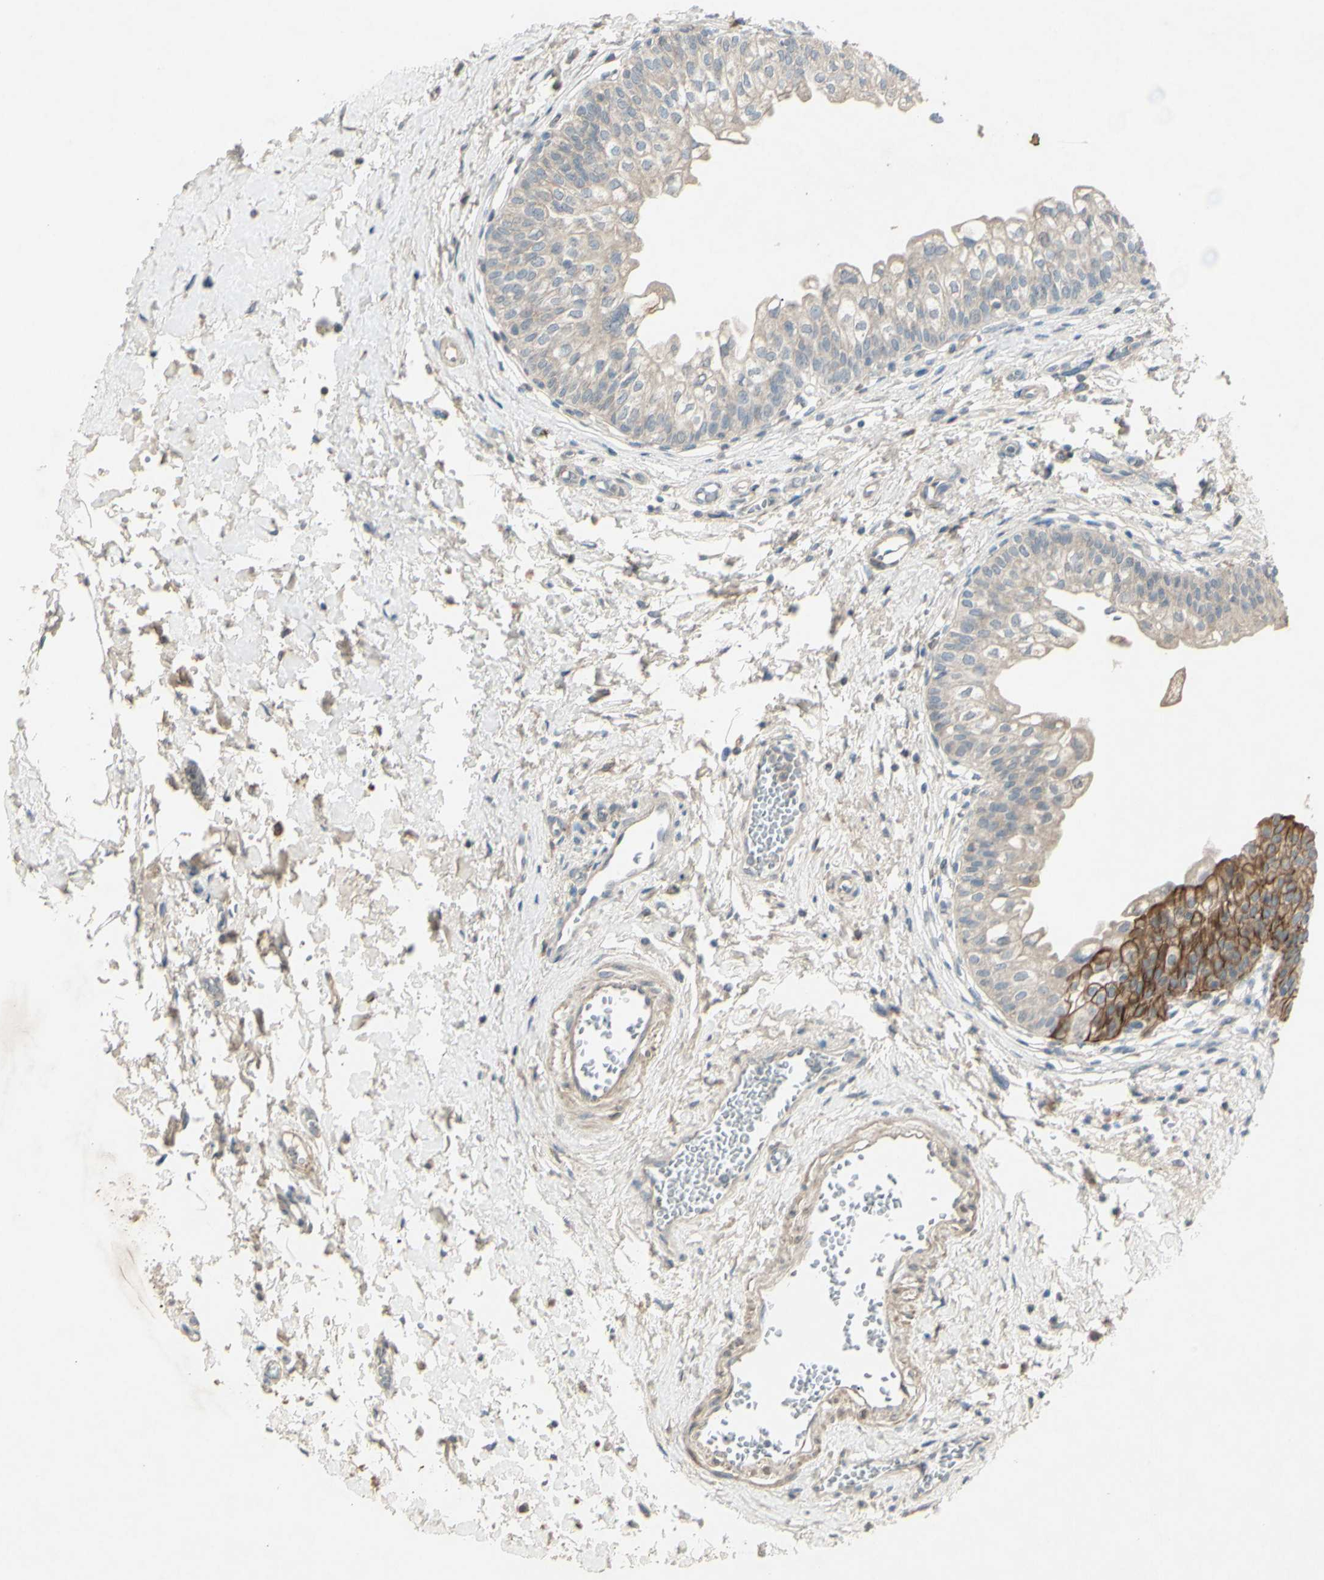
{"staining": {"intensity": "strong", "quantity": "<25%", "location": "cytoplasmic/membranous"}, "tissue": "urinary bladder", "cell_type": "Urothelial cells", "image_type": "normal", "snomed": [{"axis": "morphology", "description": "Normal tissue, NOS"}, {"axis": "topography", "description": "Urinary bladder"}], "caption": "IHC (DAB (3,3'-diaminobenzidine)) staining of benign human urinary bladder reveals strong cytoplasmic/membranous protein positivity in about <25% of urothelial cells.", "gene": "TIMM21", "patient": {"sex": "male", "age": 55}}